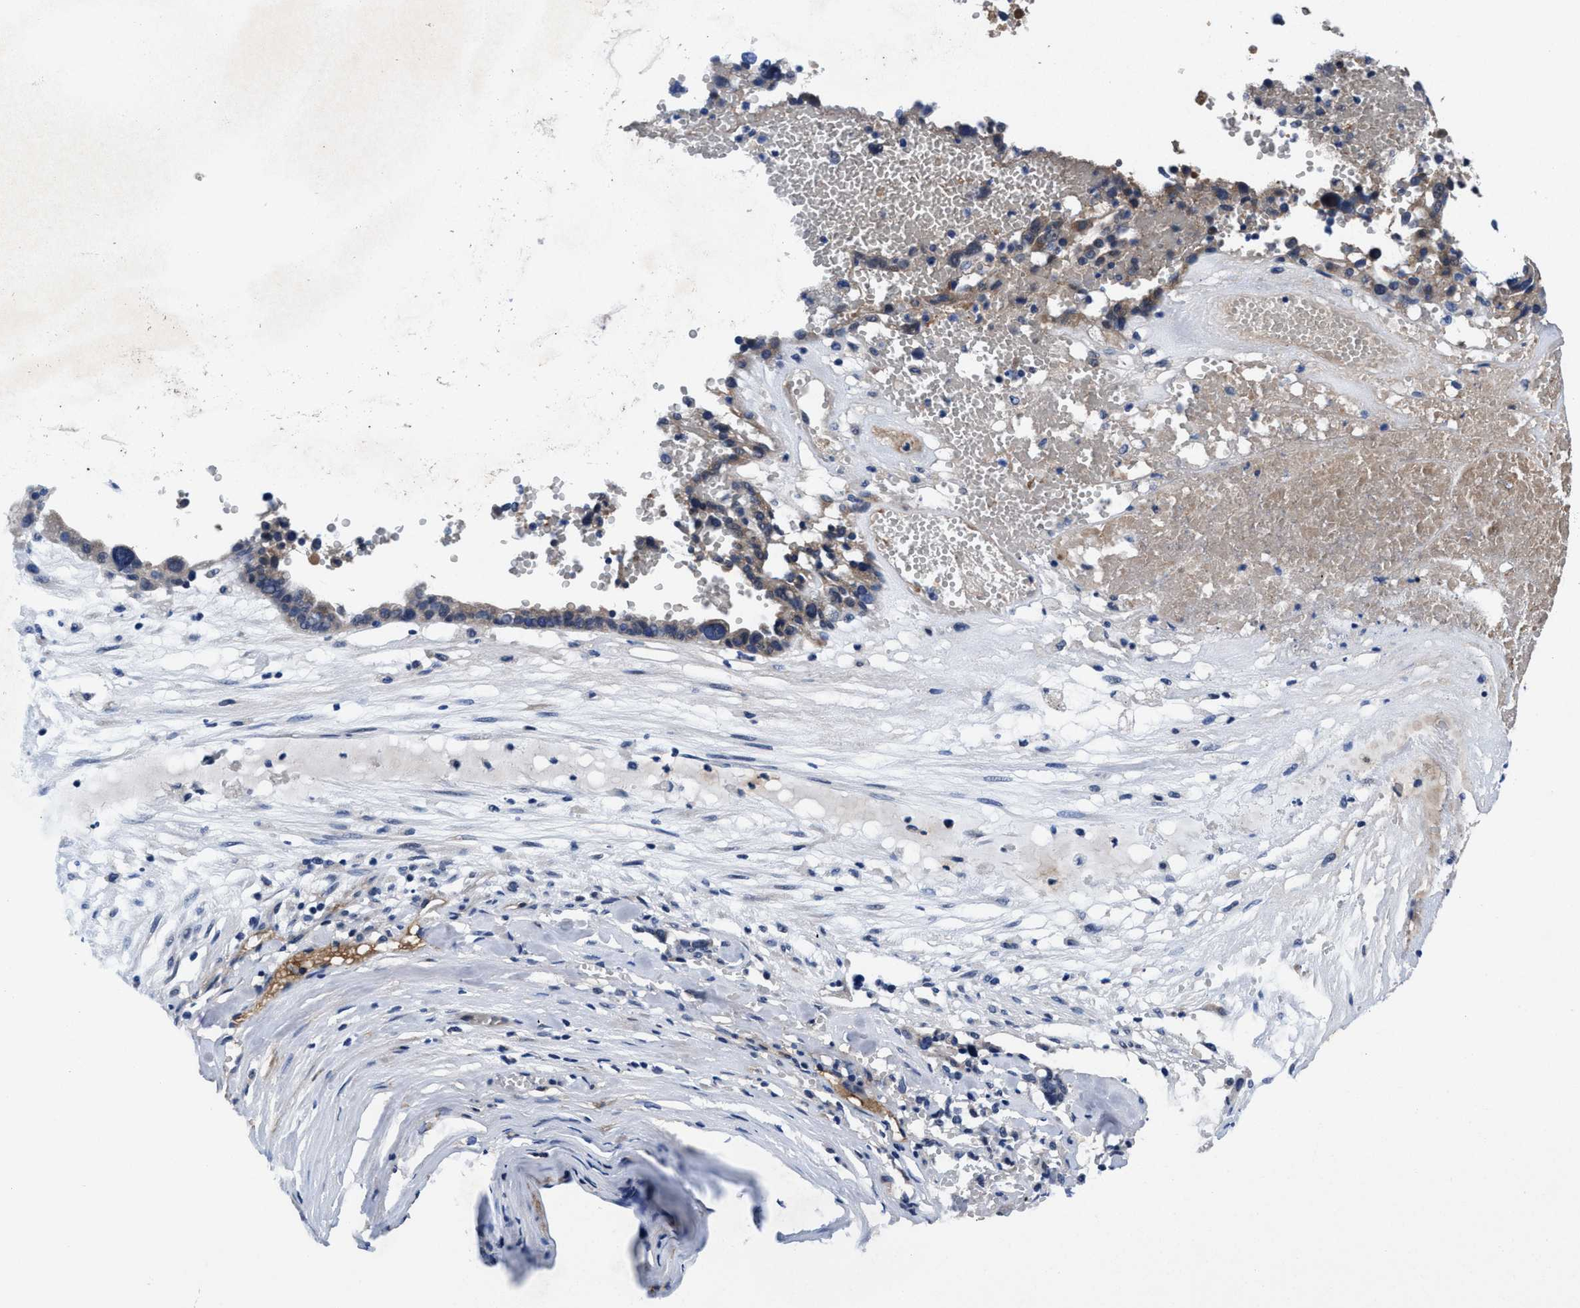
{"staining": {"intensity": "negative", "quantity": "none", "location": "none"}, "tissue": "ovarian cancer", "cell_type": "Tumor cells", "image_type": "cancer", "snomed": [{"axis": "morphology", "description": "Cystadenocarcinoma, serous, NOS"}, {"axis": "topography", "description": "Ovary"}], "caption": "Histopathology image shows no protein staining in tumor cells of ovarian cancer tissue. (Brightfield microscopy of DAB (3,3'-diaminobenzidine) immunohistochemistry at high magnification).", "gene": "DHRS13", "patient": {"sex": "female", "age": 59}}